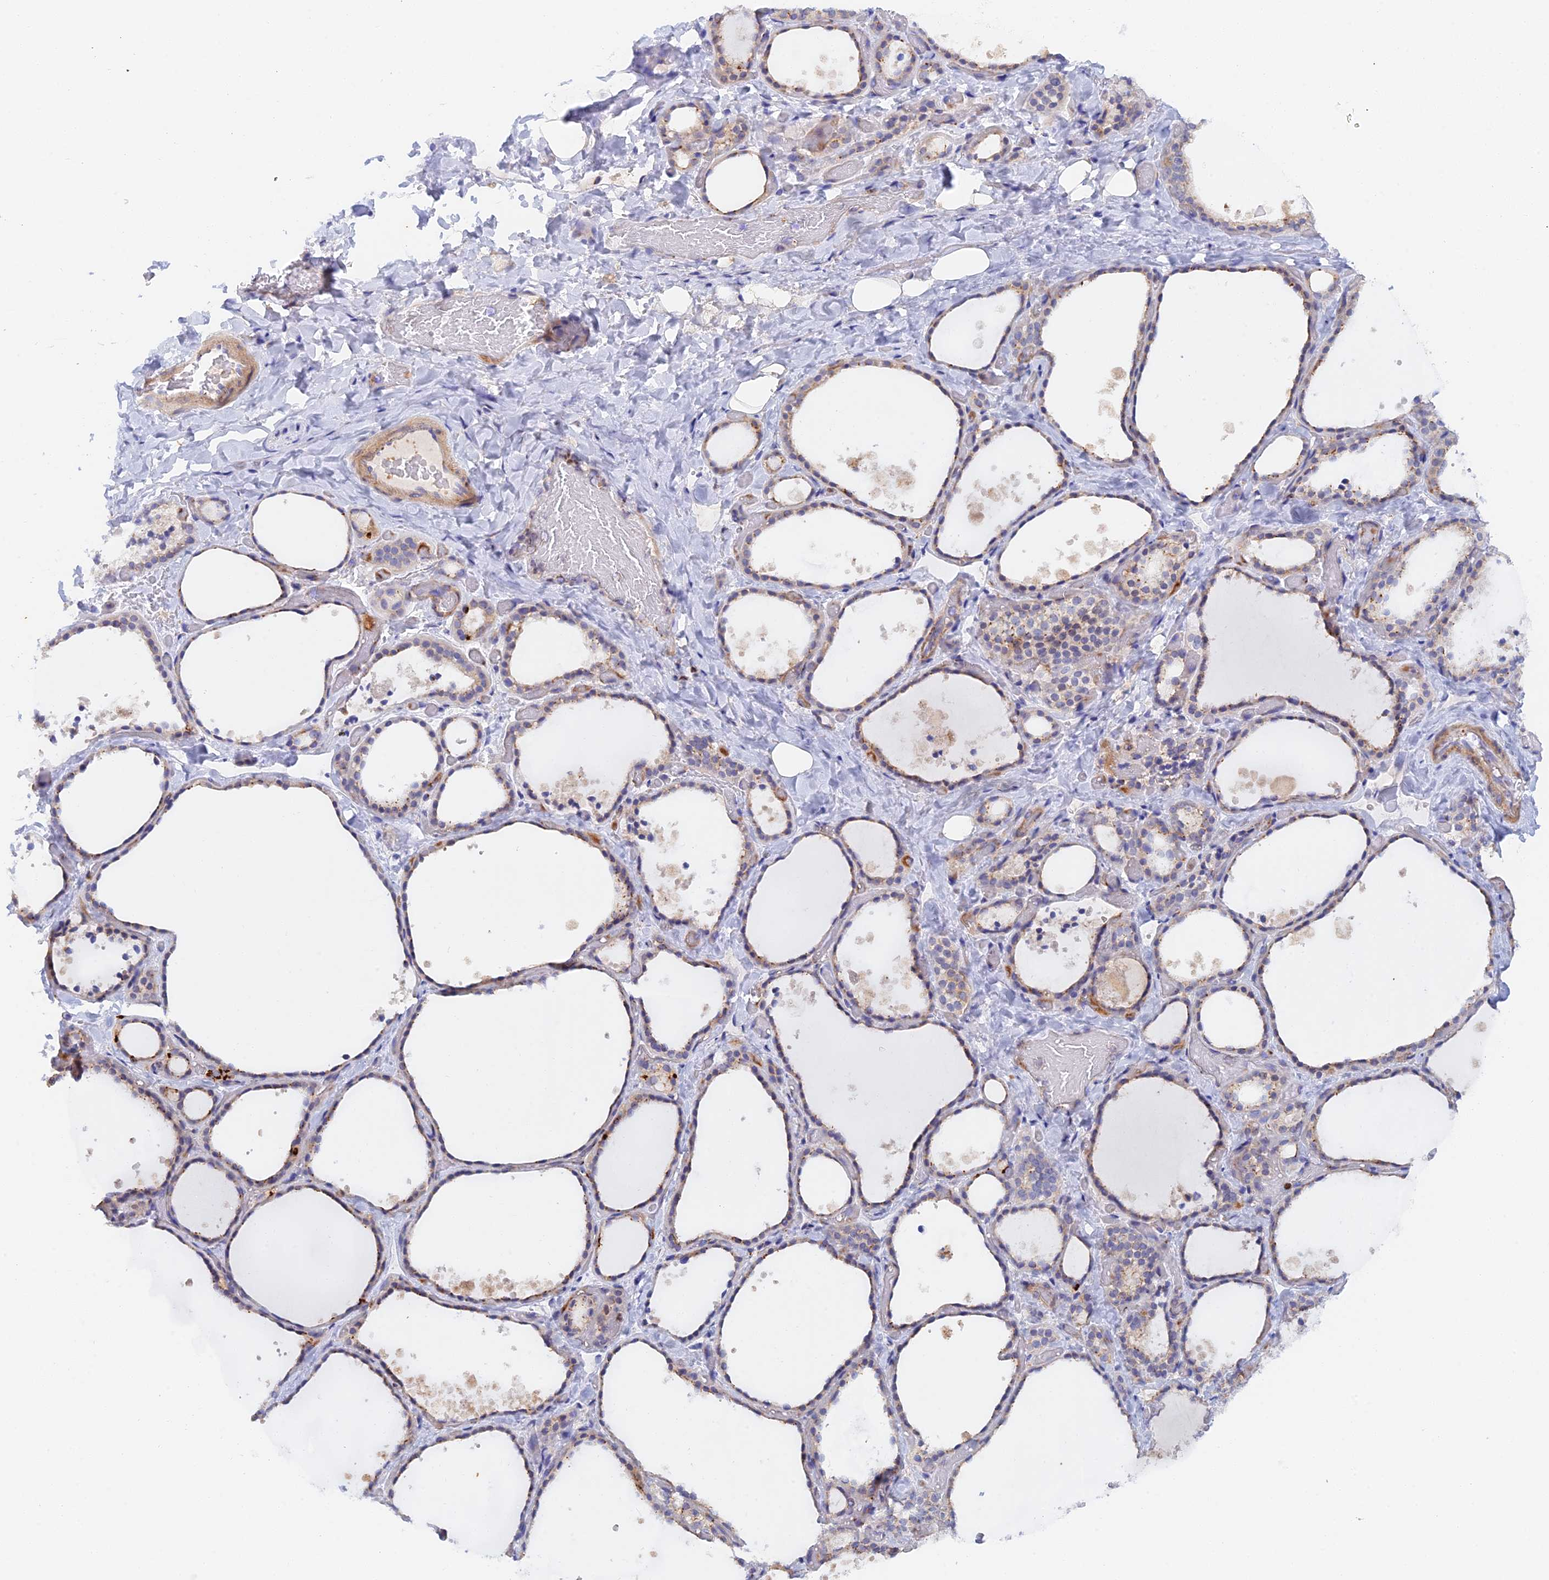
{"staining": {"intensity": "strong", "quantity": "25%-75%", "location": "cytoplasmic/membranous"}, "tissue": "thyroid gland", "cell_type": "Glandular cells", "image_type": "normal", "snomed": [{"axis": "morphology", "description": "Normal tissue, NOS"}, {"axis": "topography", "description": "Thyroid gland"}], "caption": "Thyroid gland stained for a protein (brown) displays strong cytoplasmic/membranous positive staining in approximately 25%-75% of glandular cells.", "gene": "SLC24A3", "patient": {"sex": "female", "age": 44}}